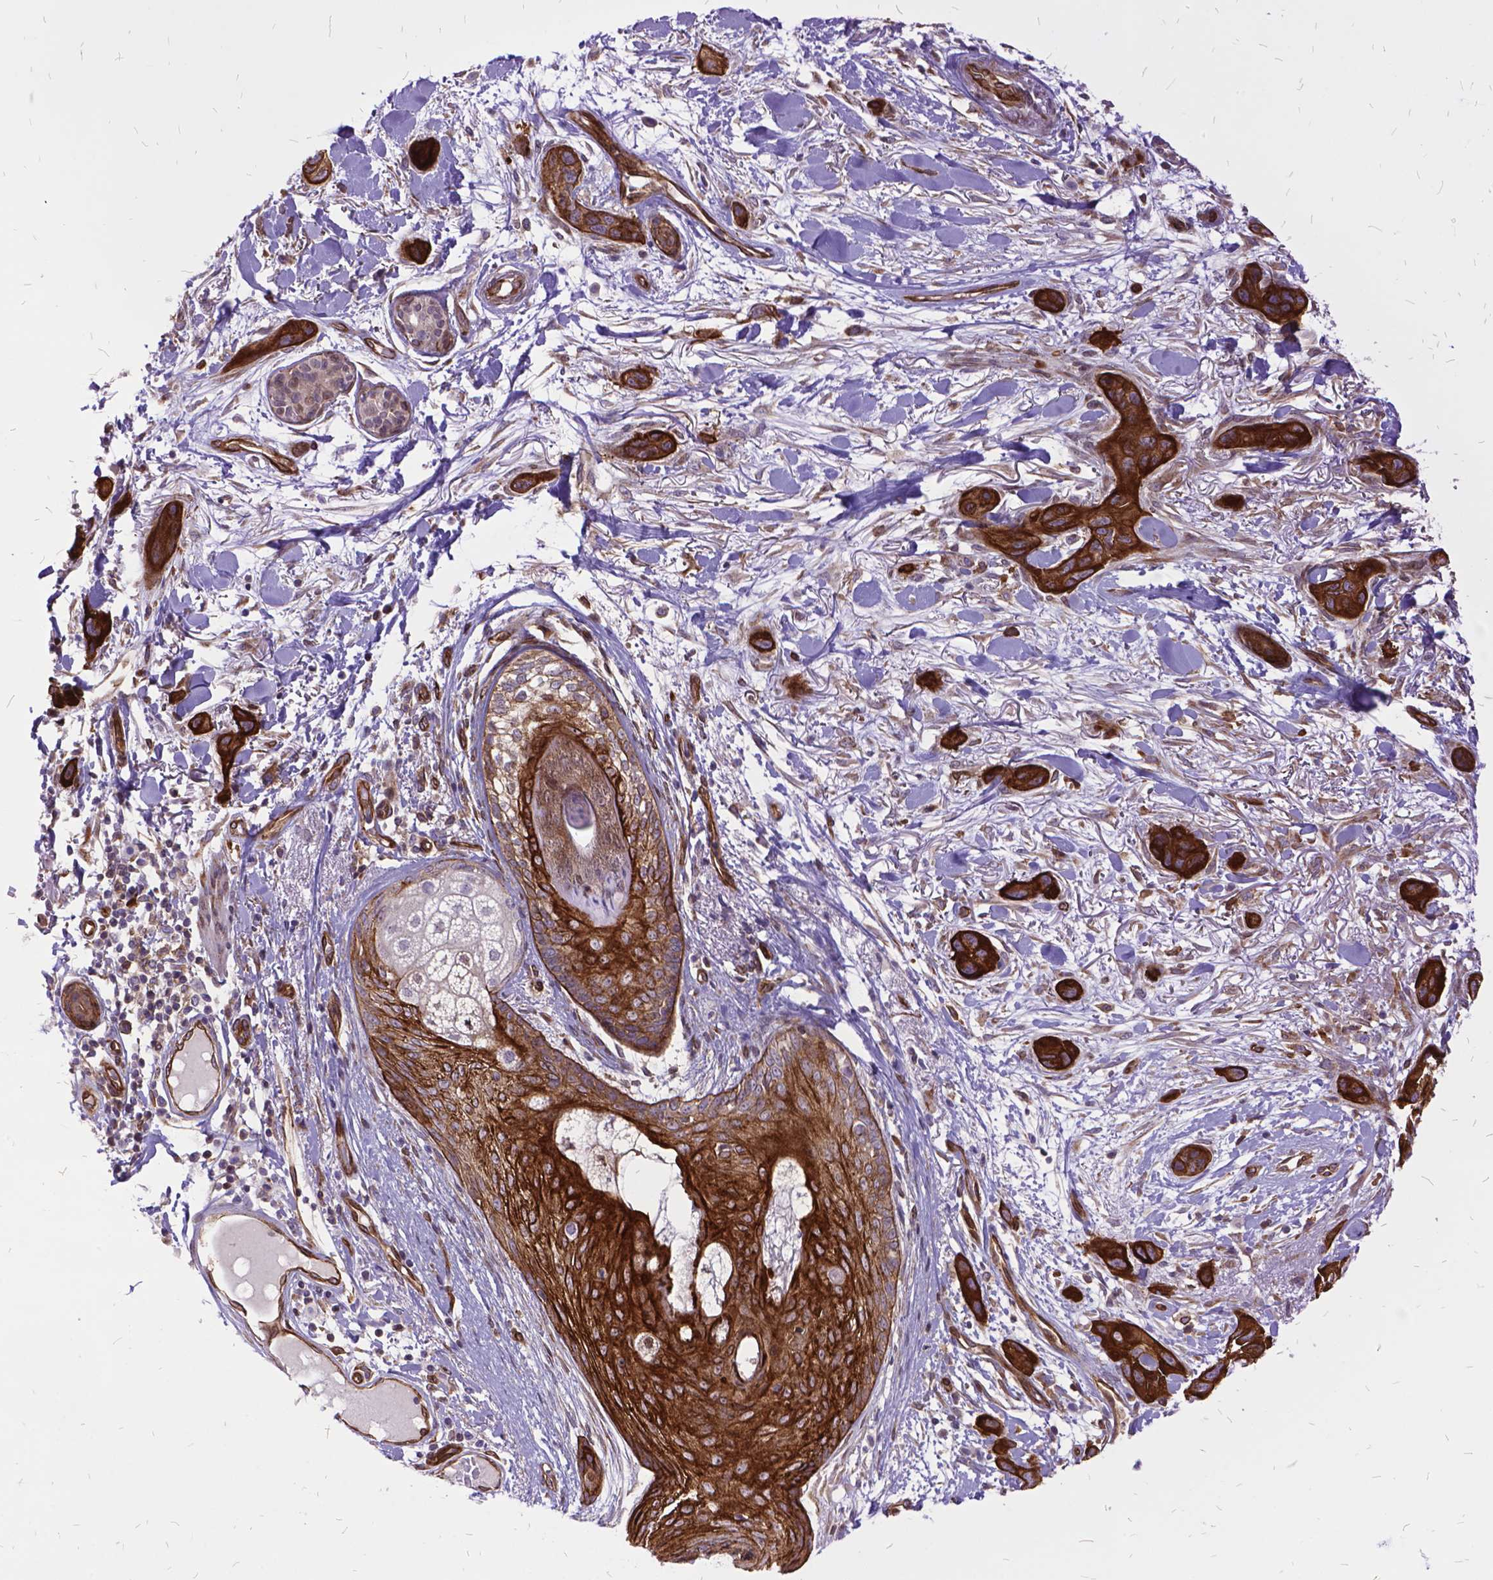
{"staining": {"intensity": "moderate", "quantity": ">75%", "location": "cytoplasmic/membranous"}, "tissue": "skin cancer", "cell_type": "Tumor cells", "image_type": "cancer", "snomed": [{"axis": "morphology", "description": "Squamous cell carcinoma, NOS"}, {"axis": "topography", "description": "Skin"}], "caption": "A micrograph showing moderate cytoplasmic/membranous positivity in about >75% of tumor cells in skin cancer (squamous cell carcinoma), as visualized by brown immunohistochemical staining.", "gene": "GRB7", "patient": {"sex": "male", "age": 79}}